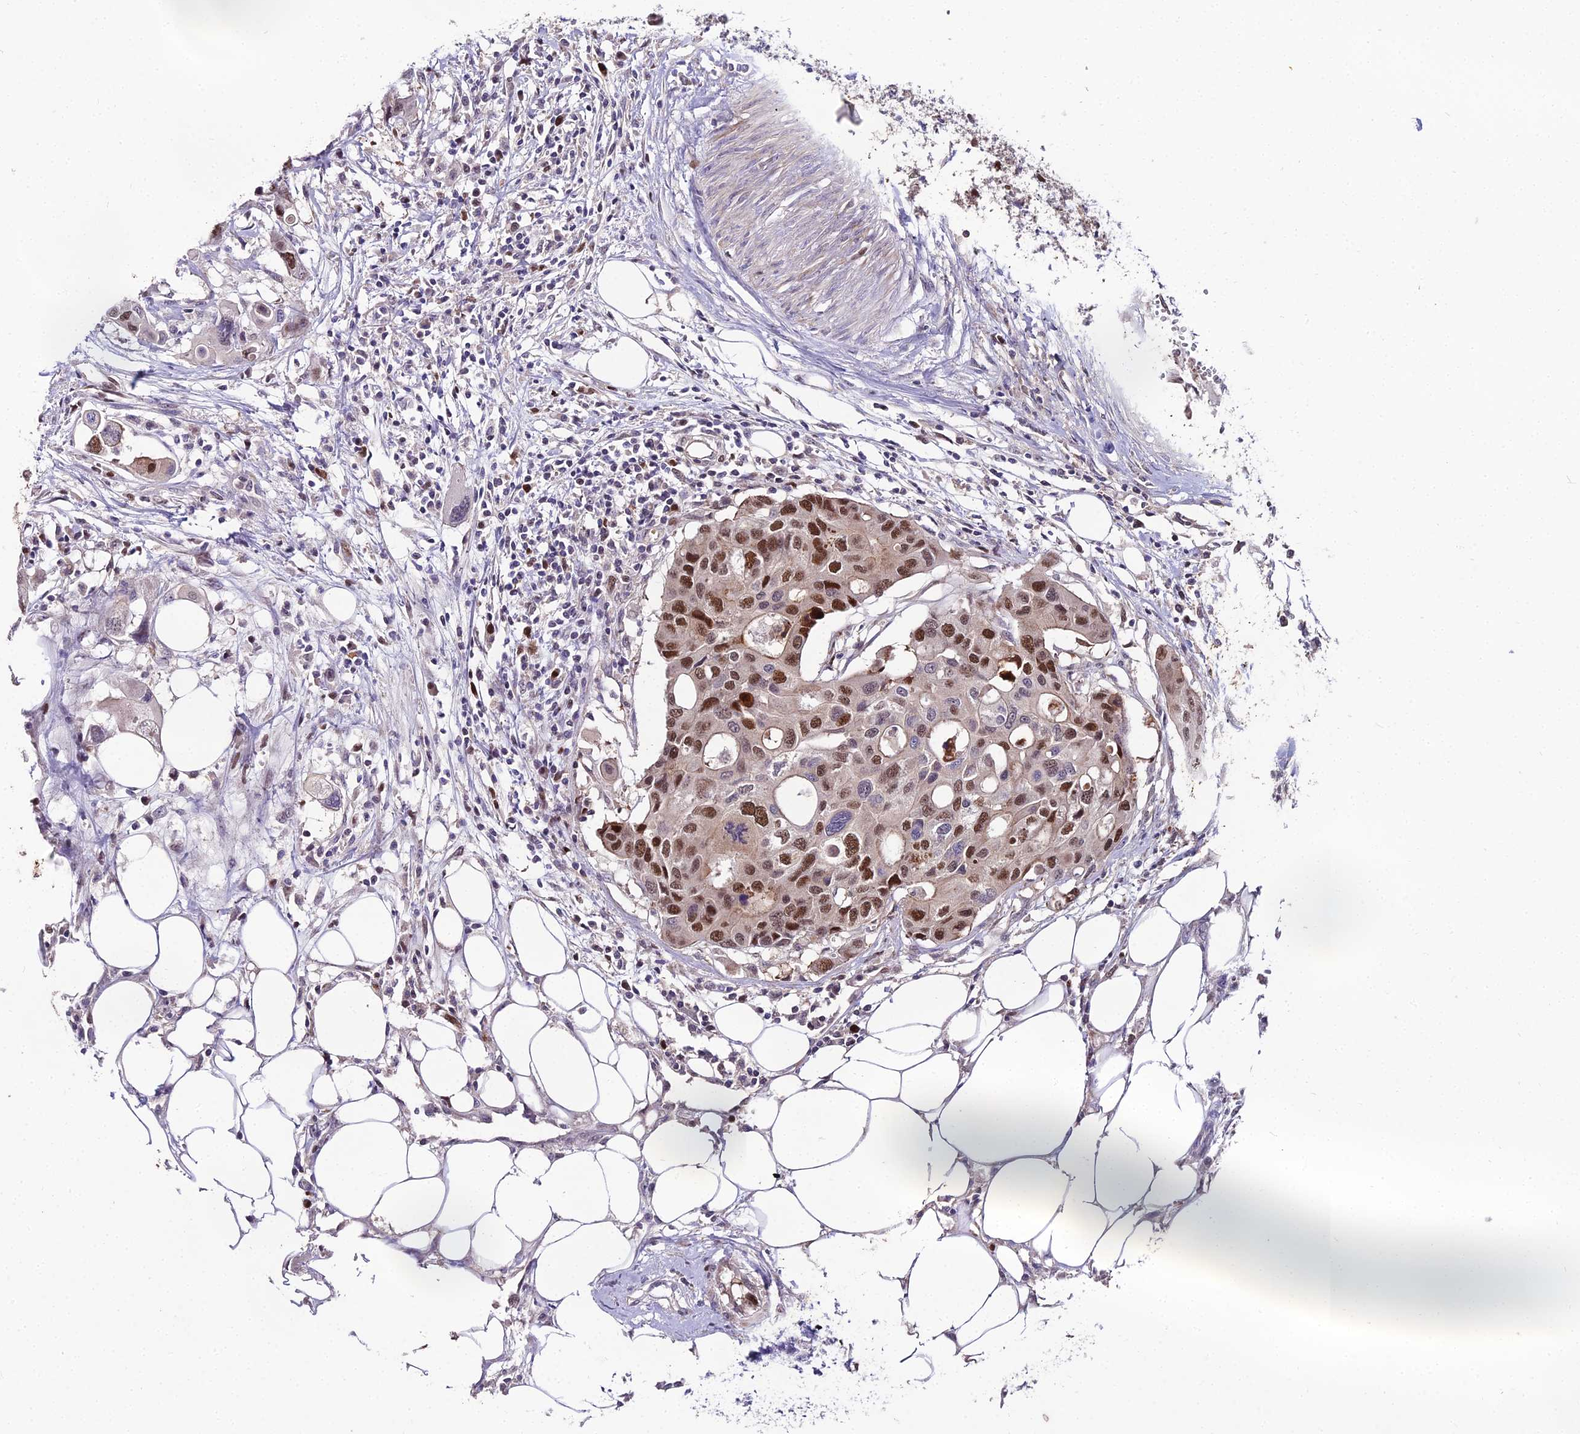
{"staining": {"intensity": "moderate", "quantity": ">75%", "location": "nuclear"}, "tissue": "colorectal cancer", "cell_type": "Tumor cells", "image_type": "cancer", "snomed": [{"axis": "morphology", "description": "Adenocarcinoma, NOS"}, {"axis": "topography", "description": "Colon"}], "caption": "The micrograph exhibits staining of colorectal adenocarcinoma, revealing moderate nuclear protein expression (brown color) within tumor cells.", "gene": "TRIML2", "patient": {"sex": "male", "age": 77}}